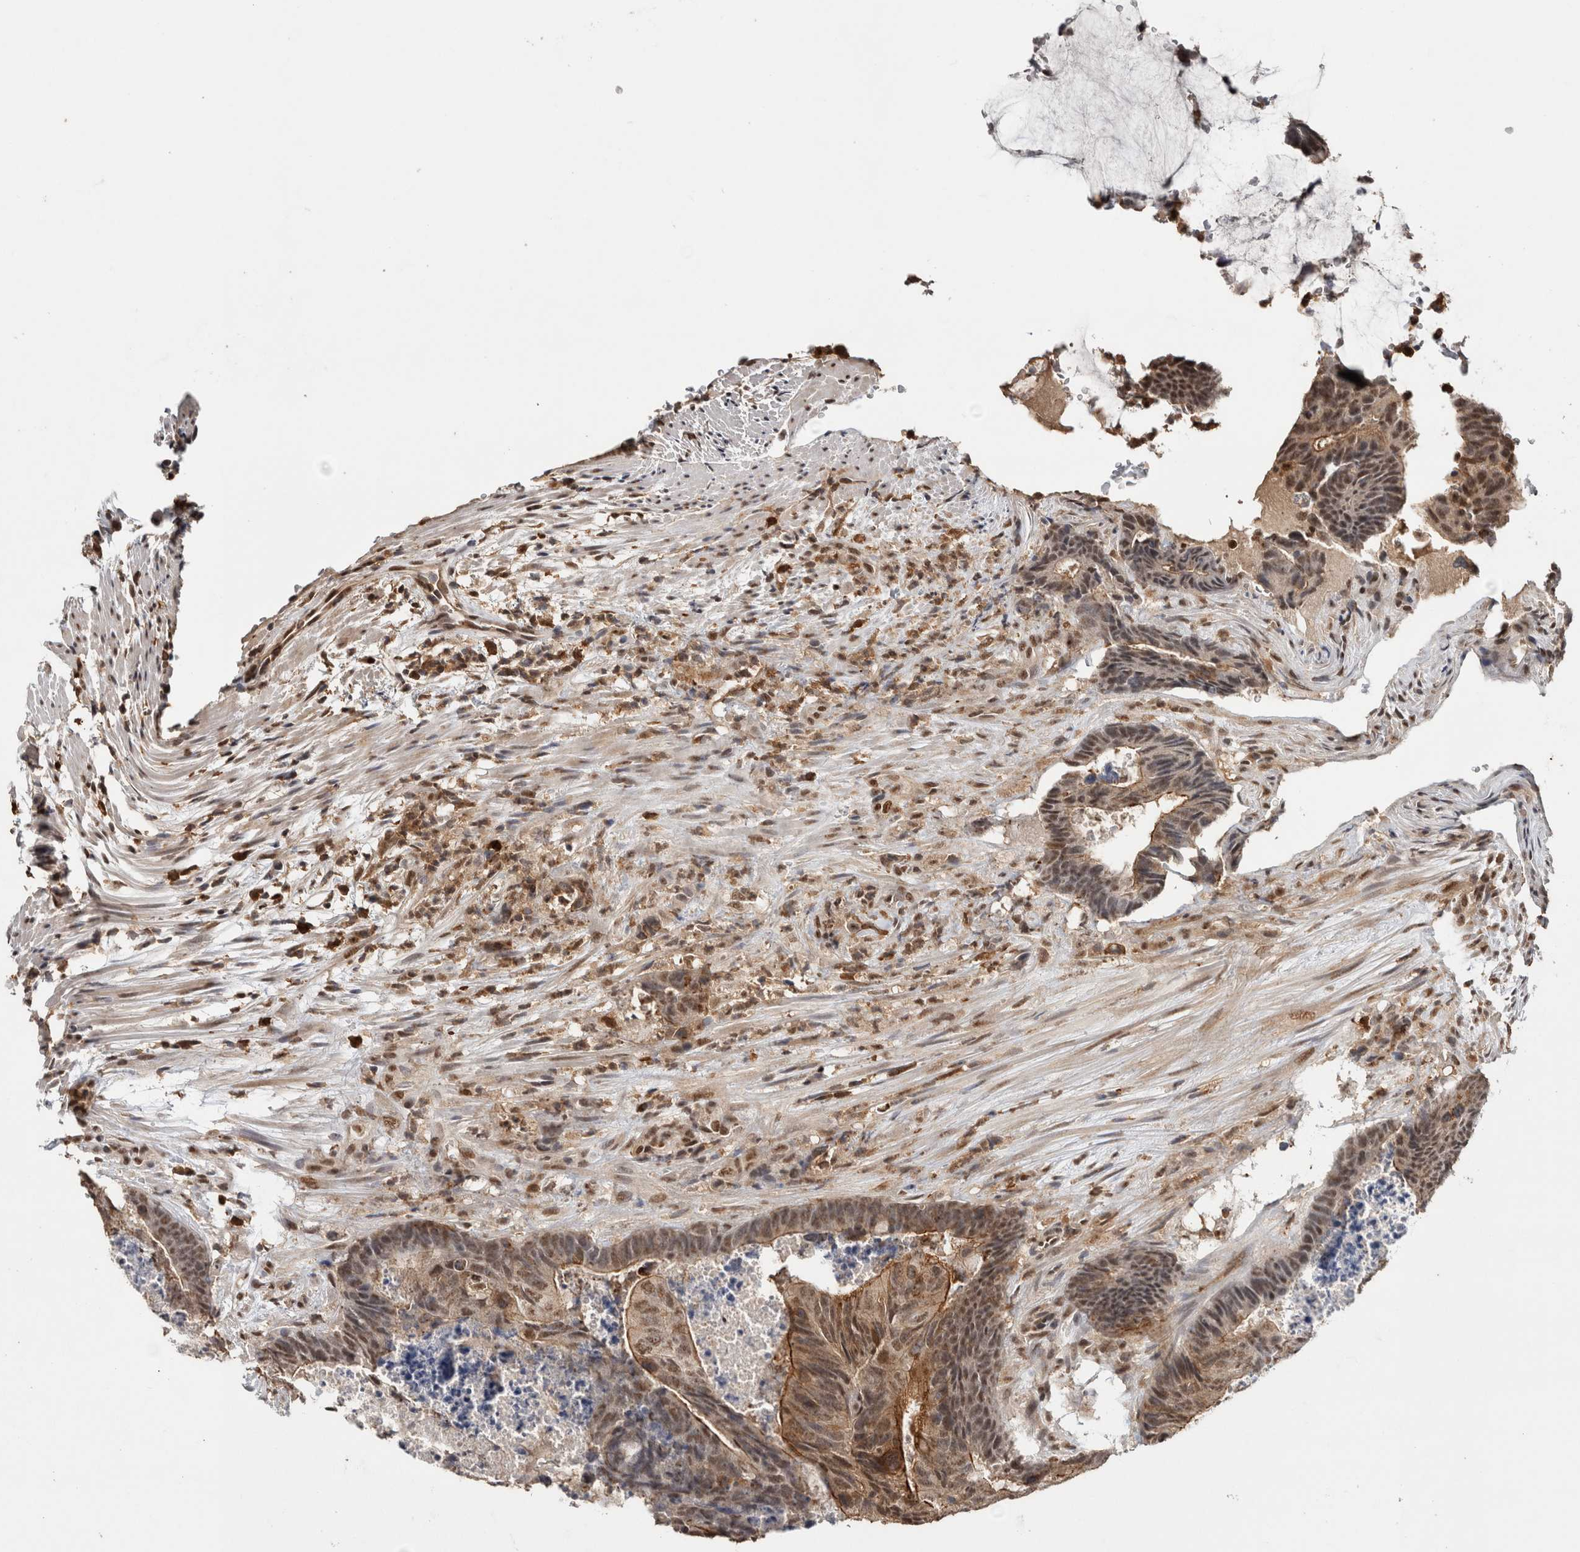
{"staining": {"intensity": "weak", "quantity": ">75%", "location": "cytoplasmic/membranous,nuclear"}, "tissue": "colorectal cancer", "cell_type": "Tumor cells", "image_type": "cancer", "snomed": [{"axis": "morphology", "description": "Adenocarcinoma, NOS"}, {"axis": "topography", "description": "Colon"}], "caption": "Weak cytoplasmic/membranous and nuclear staining is appreciated in about >75% of tumor cells in colorectal cancer (adenocarcinoma).", "gene": "RPS6KA2", "patient": {"sex": "male", "age": 56}}